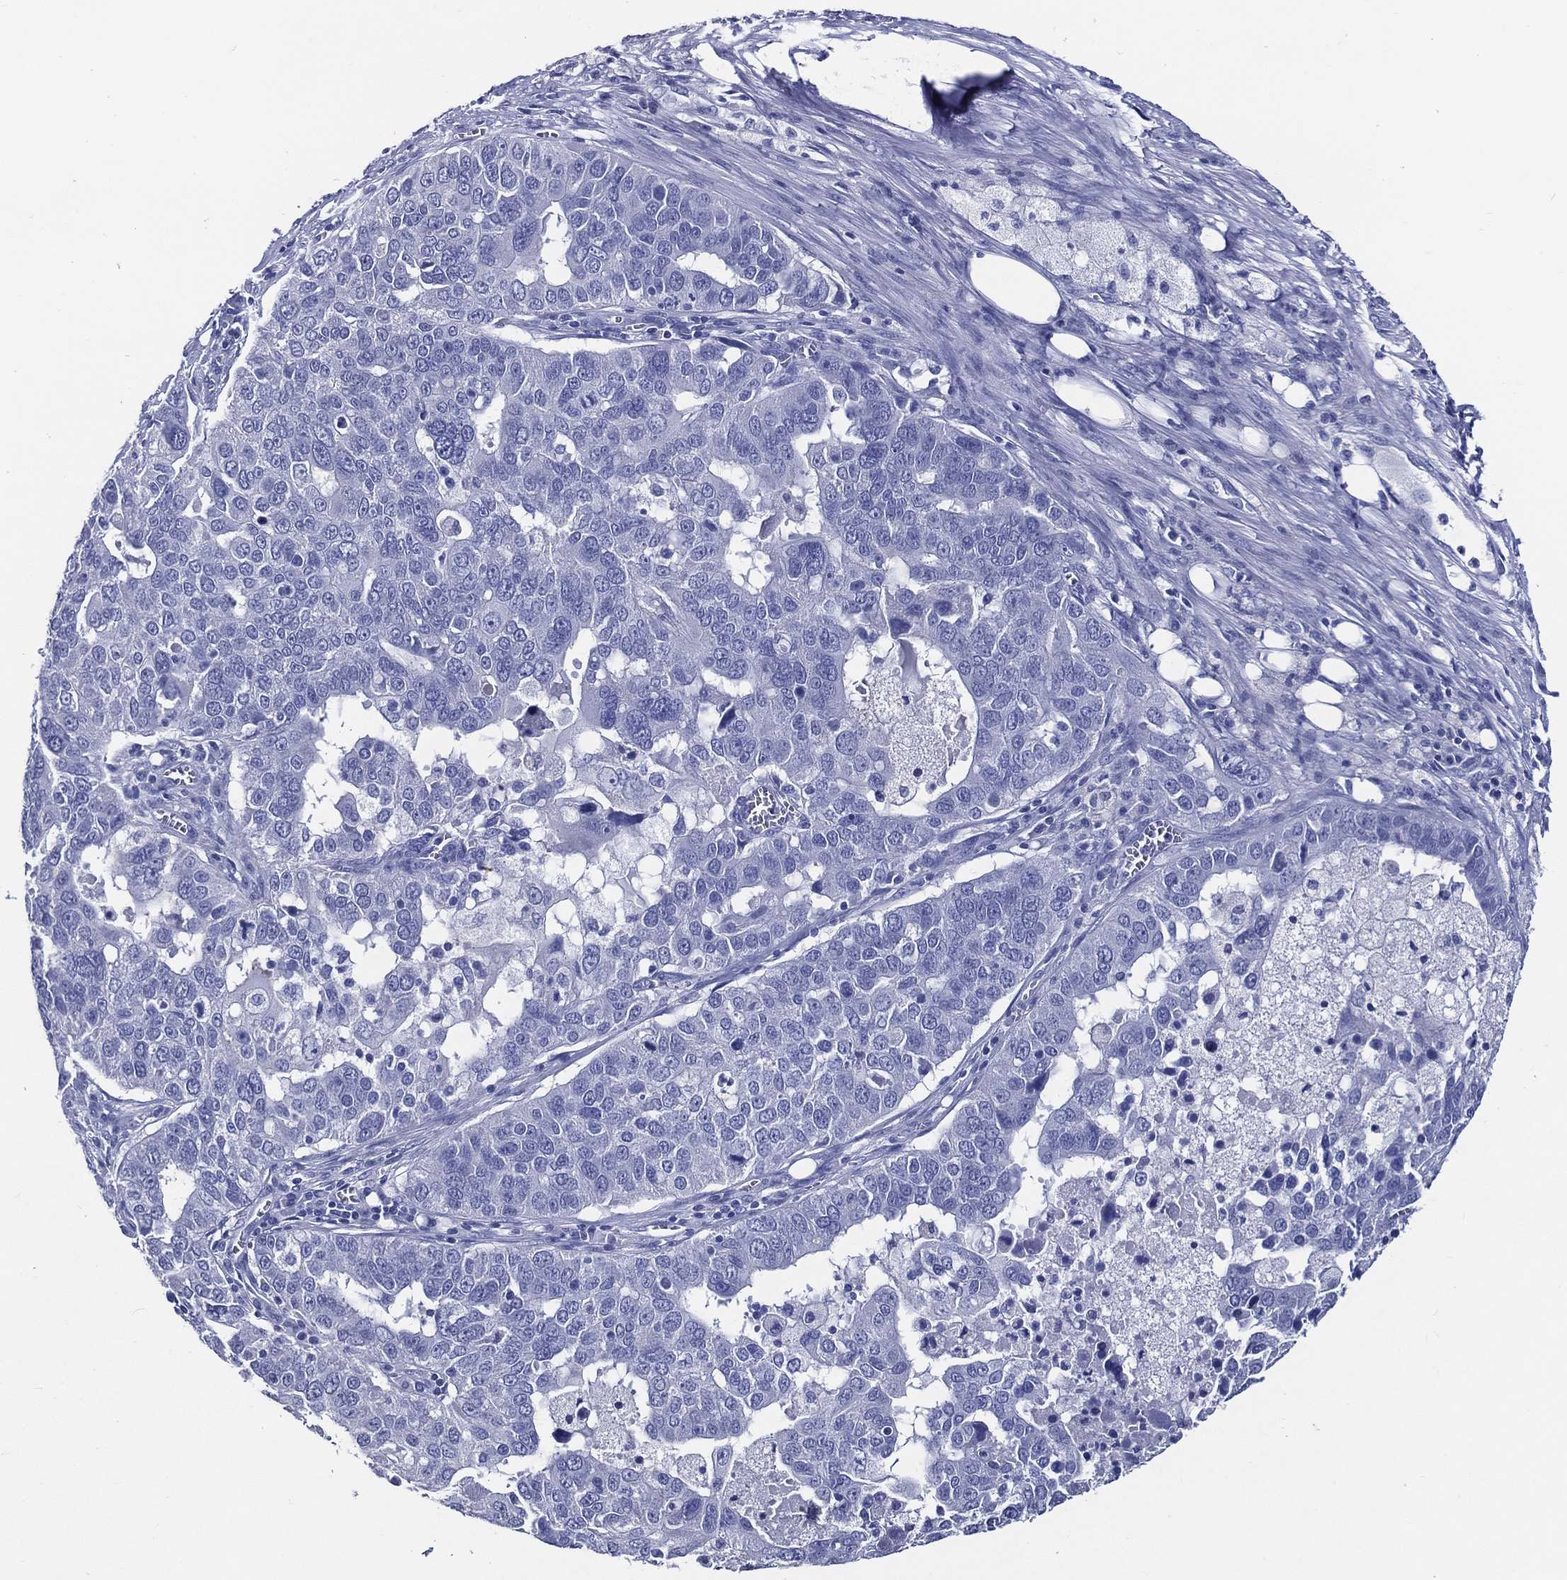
{"staining": {"intensity": "negative", "quantity": "none", "location": "none"}, "tissue": "ovarian cancer", "cell_type": "Tumor cells", "image_type": "cancer", "snomed": [{"axis": "morphology", "description": "Carcinoma, endometroid"}, {"axis": "topography", "description": "Soft tissue"}, {"axis": "topography", "description": "Ovary"}], "caption": "Ovarian cancer stained for a protein using immunohistochemistry shows no staining tumor cells.", "gene": "ACE2", "patient": {"sex": "female", "age": 52}}